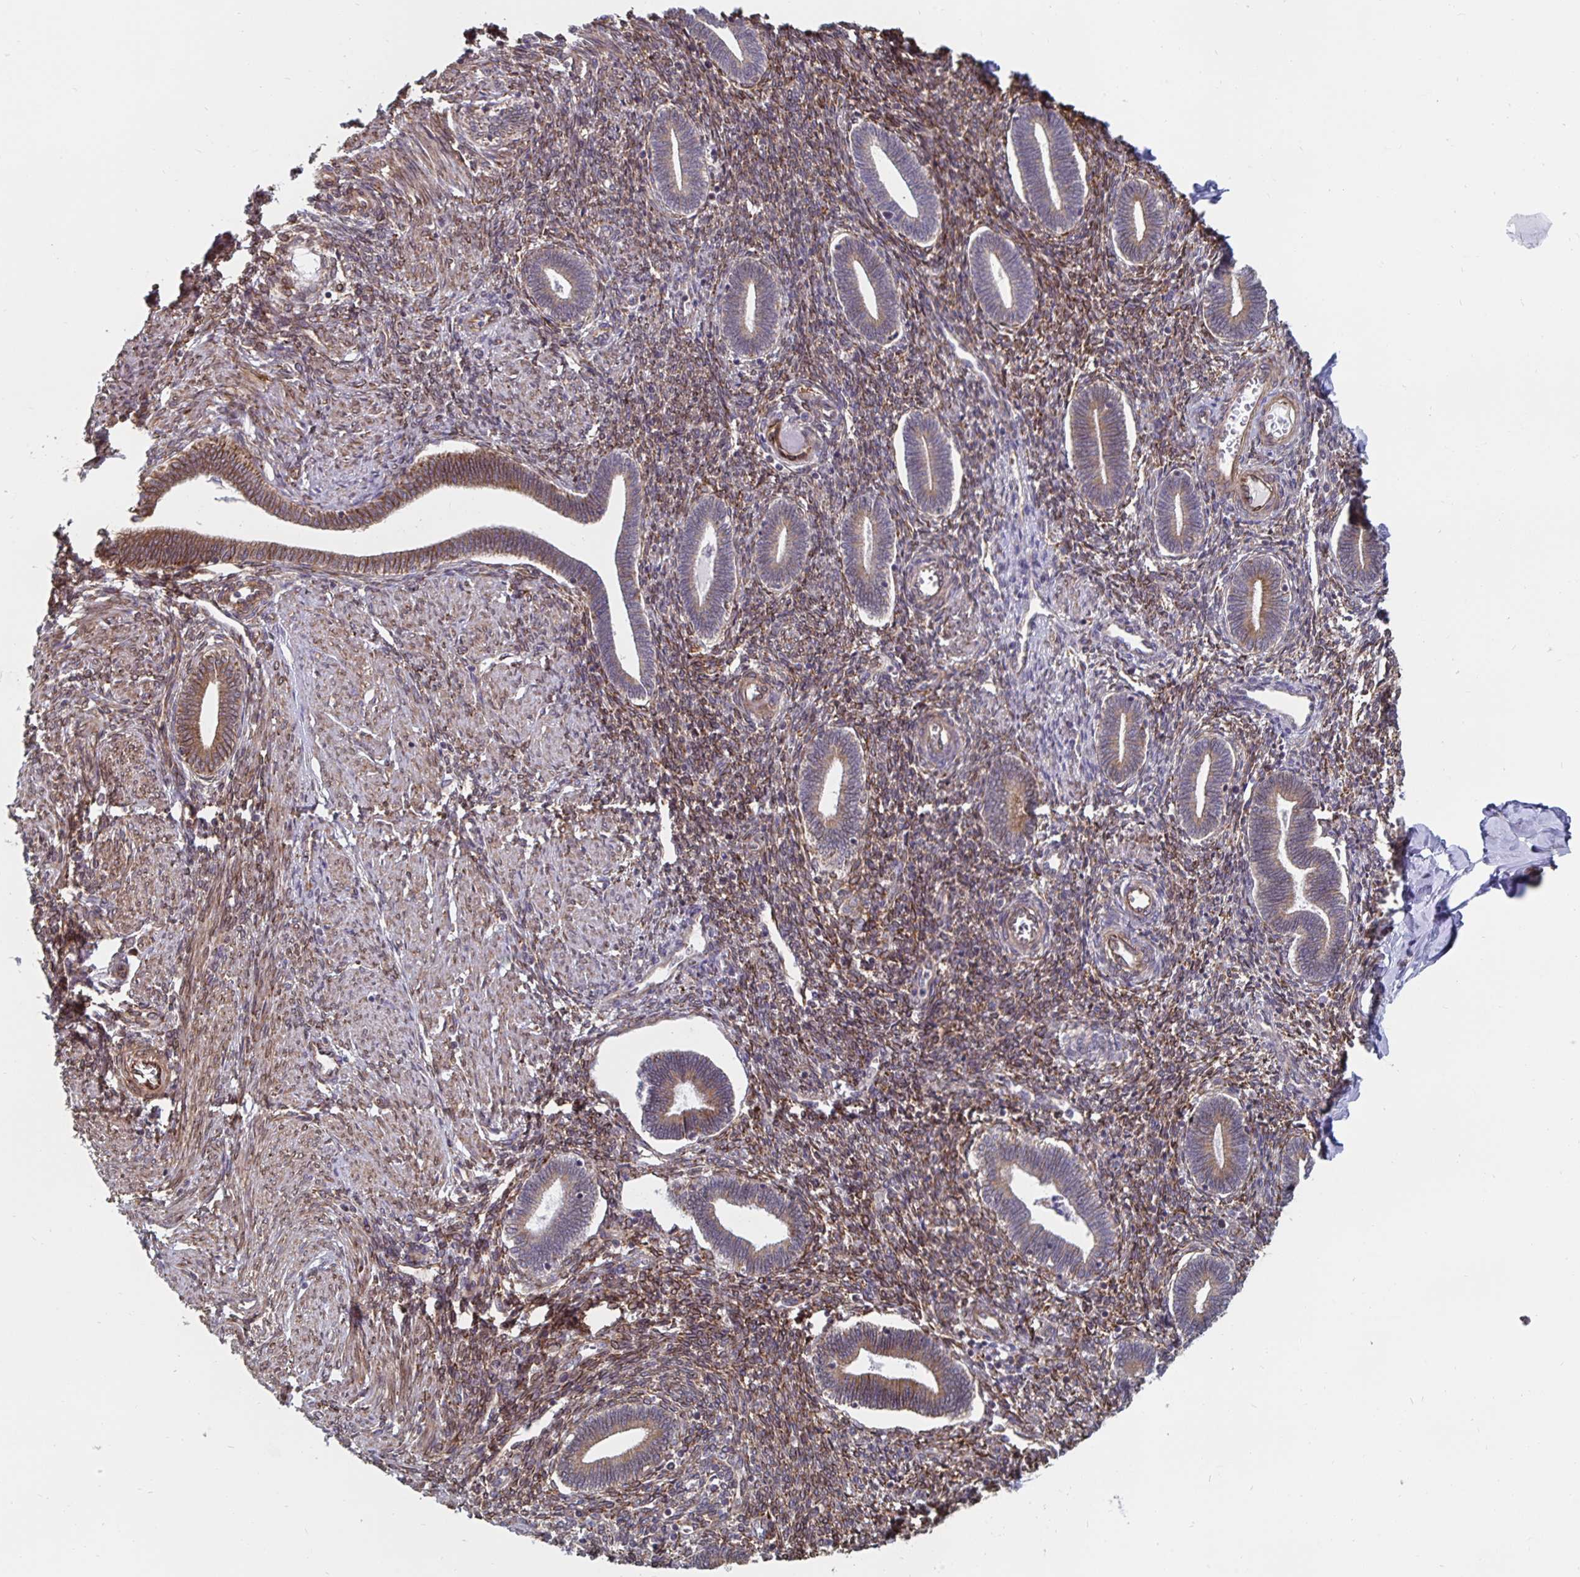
{"staining": {"intensity": "weak", "quantity": ">75%", "location": "cytoplasmic/membranous"}, "tissue": "endometrium", "cell_type": "Cells in endometrial stroma", "image_type": "normal", "snomed": [{"axis": "morphology", "description": "Normal tissue, NOS"}, {"axis": "topography", "description": "Endometrium"}], "caption": "Approximately >75% of cells in endometrial stroma in normal endometrium display weak cytoplasmic/membranous protein expression as visualized by brown immunohistochemical staining.", "gene": "BCAP29", "patient": {"sex": "female", "age": 42}}